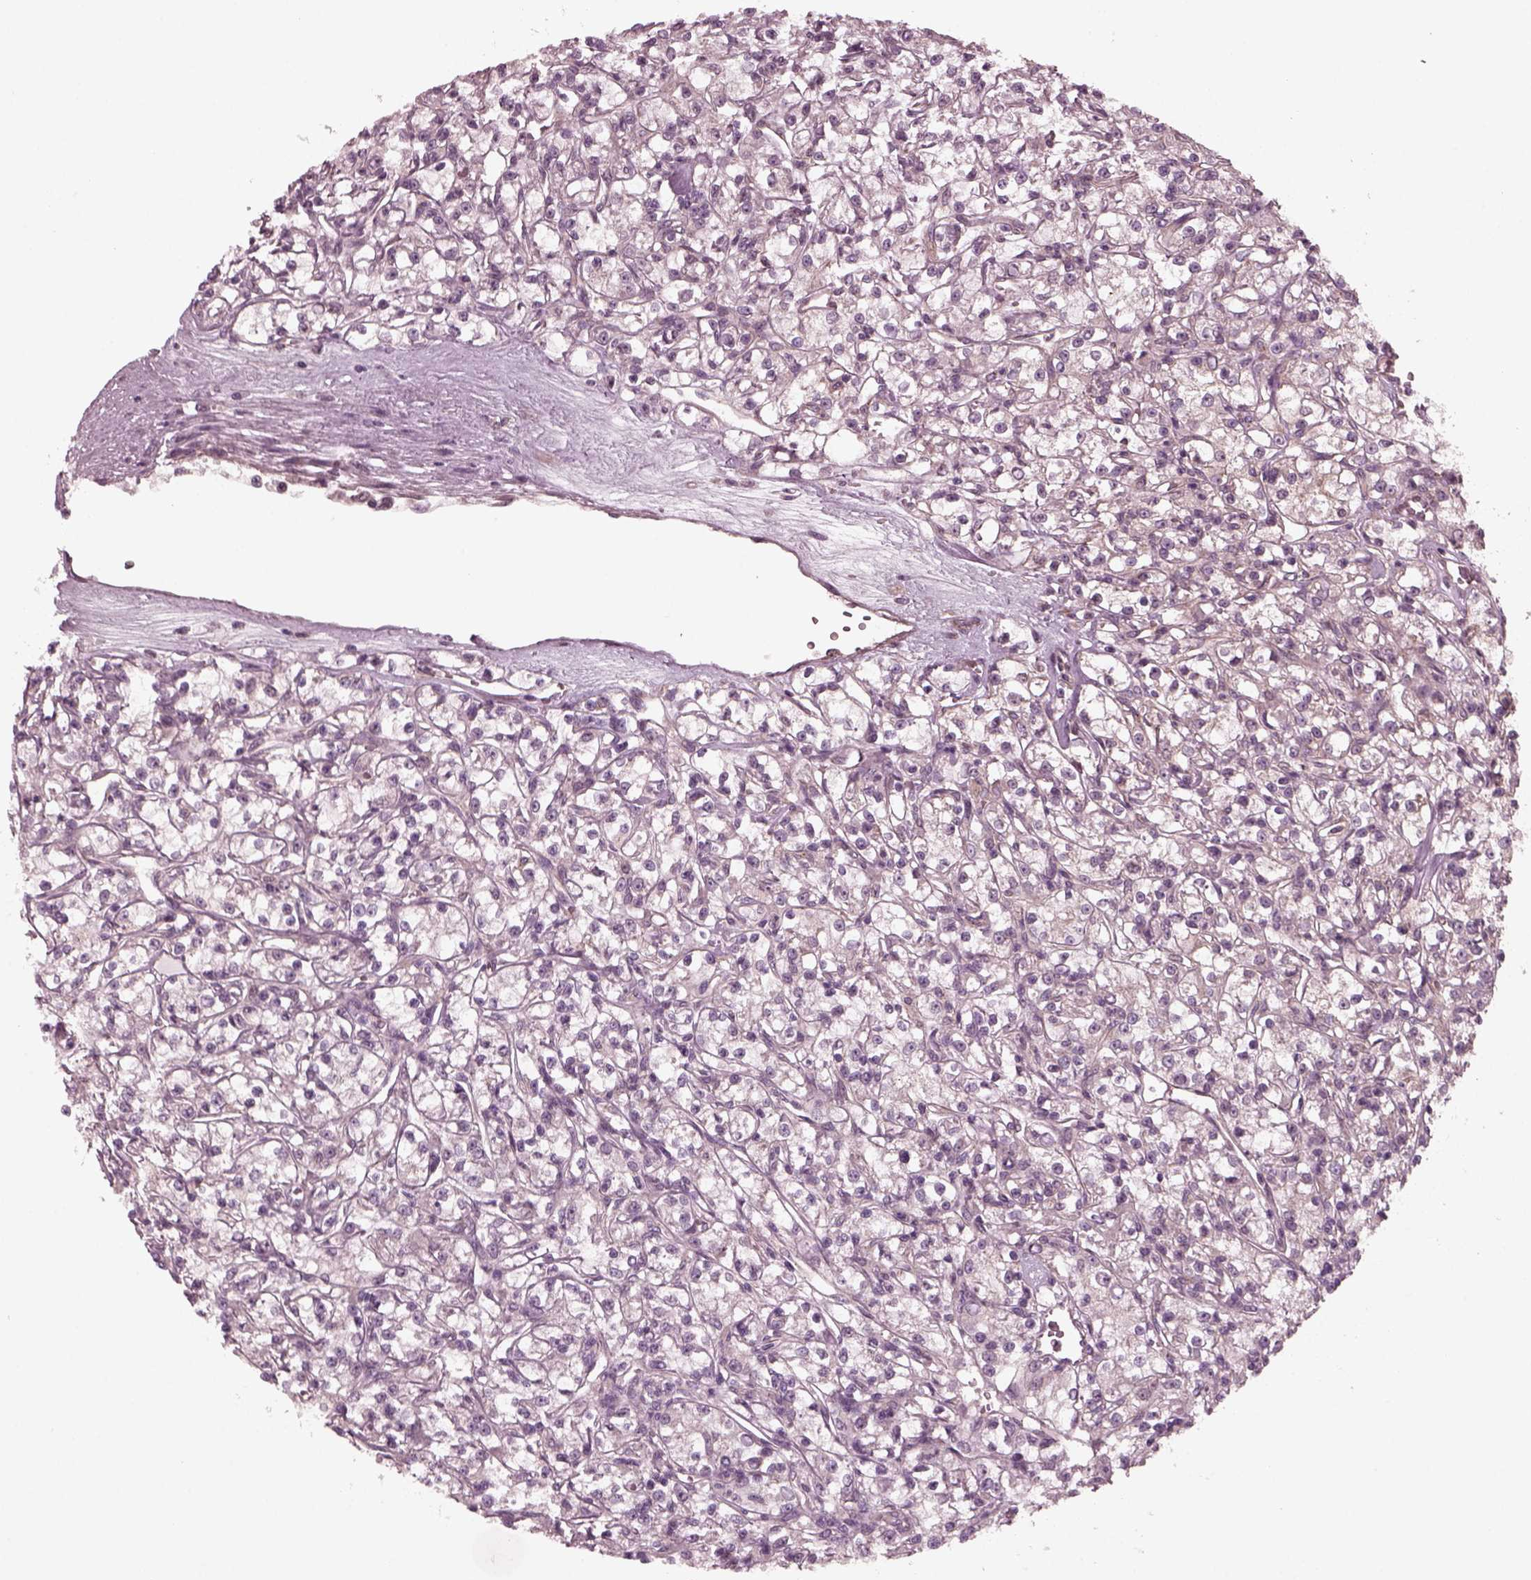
{"staining": {"intensity": "negative", "quantity": "none", "location": "none"}, "tissue": "renal cancer", "cell_type": "Tumor cells", "image_type": "cancer", "snomed": [{"axis": "morphology", "description": "Adenocarcinoma, NOS"}, {"axis": "topography", "description": "Kidney"}], "caption": "Immunohistochemistry histopathology image of adenocarcinoma (renal) stained for a protein (brown), which displays no positivity in tumor cells.", "gene": "TUBG1", "patient": {"sex": "female", "age": 59}}